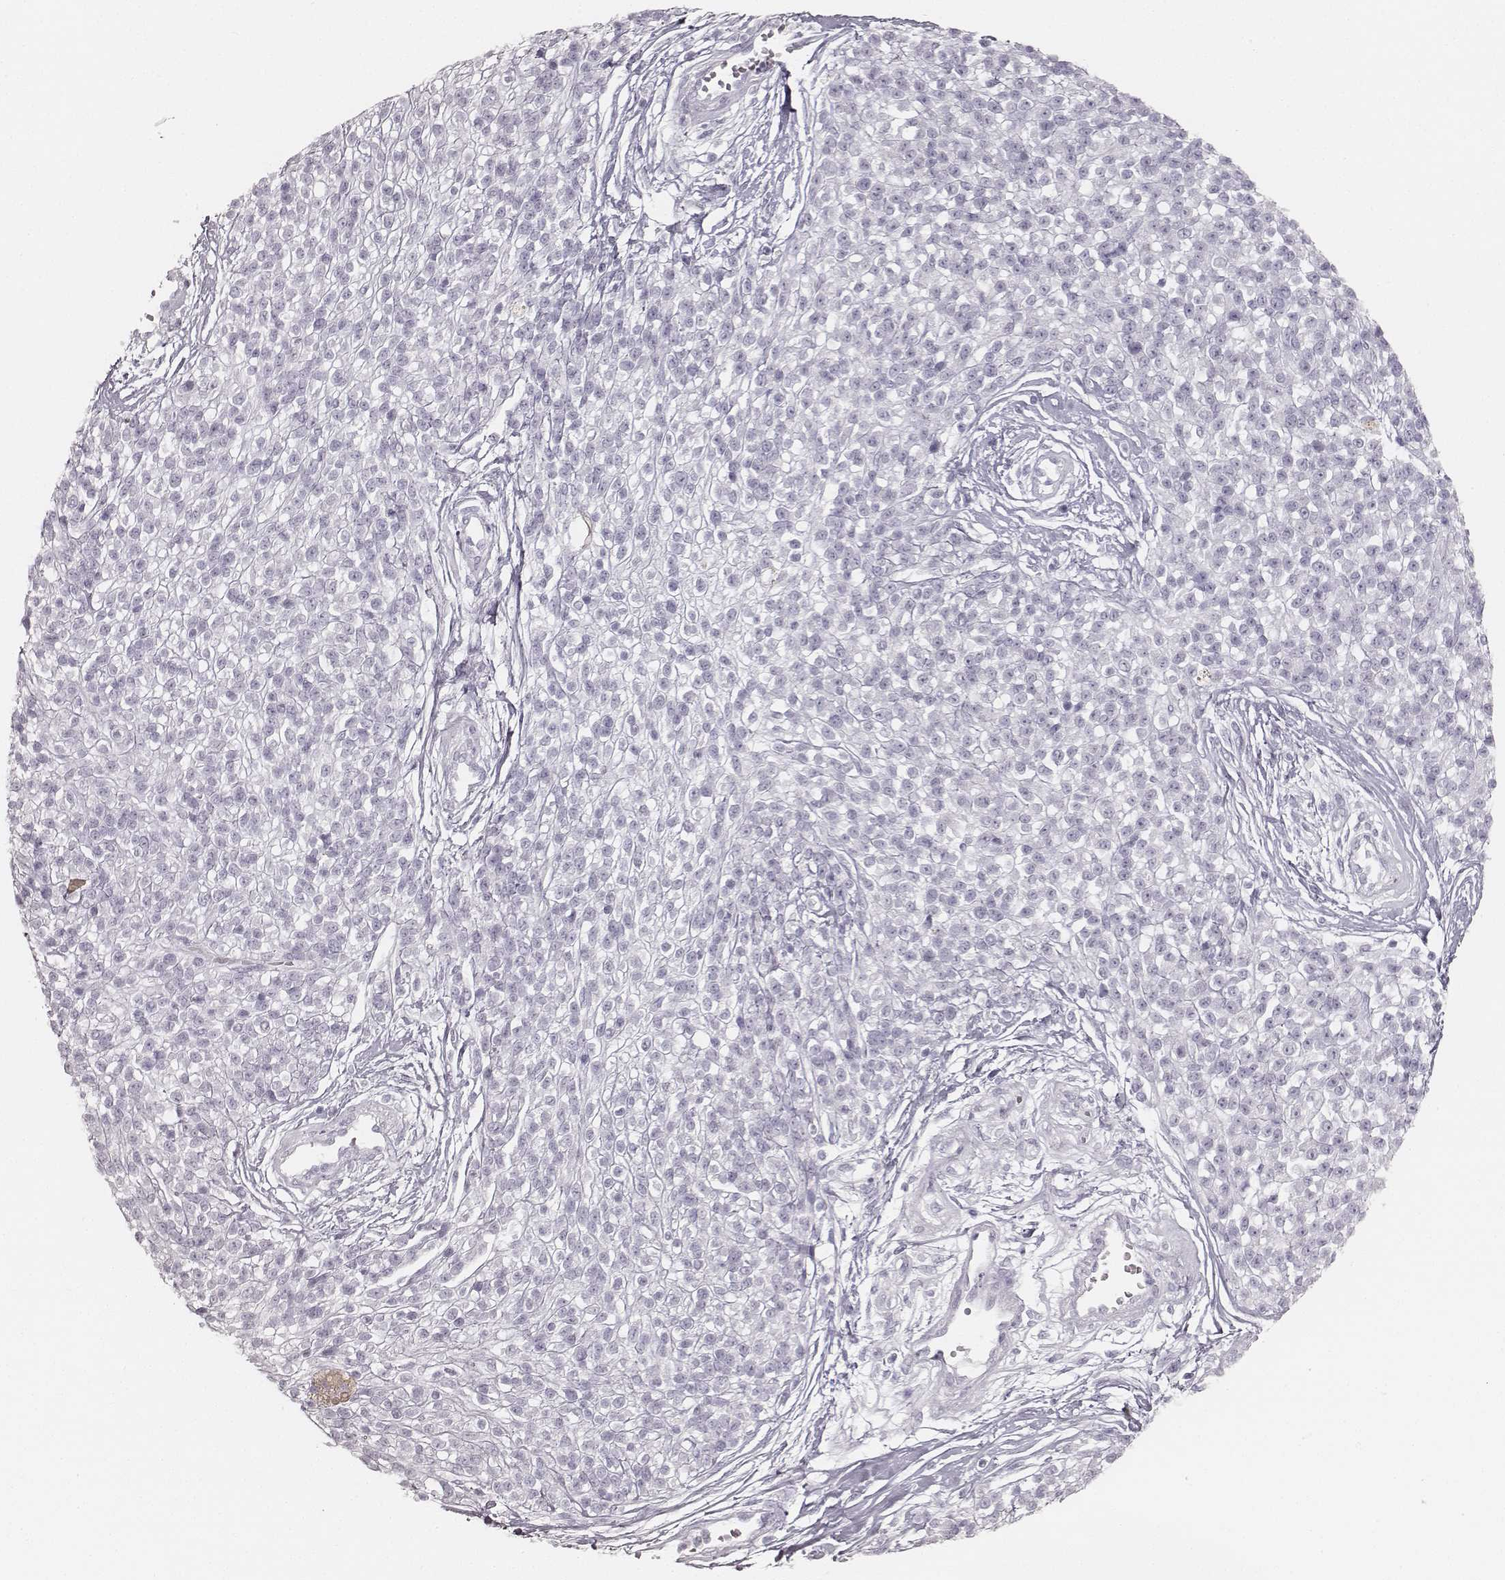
{"staining": {"intensity": "negative", "quantity": "none", "location": "none"}, "tissue": "melanoma", "cell_type": "Tumor cells", "image_type": "cancer", "snomed": [{"axis": "morphology", "description": "Malignant melanoma, NOS"}, {"axis": "topography", "description": "Skin"}, {"axis": "topography", "description": "Skin of trunk"}], "caption": "Image shows no significant protein expression in tumor cells of melanoma. The staining is performed using DAB brown chromogen with nuclei counter-stained in using hematoxylin.", "gene": "KRT34", "patient": {"sex": "male", "age": 74}}